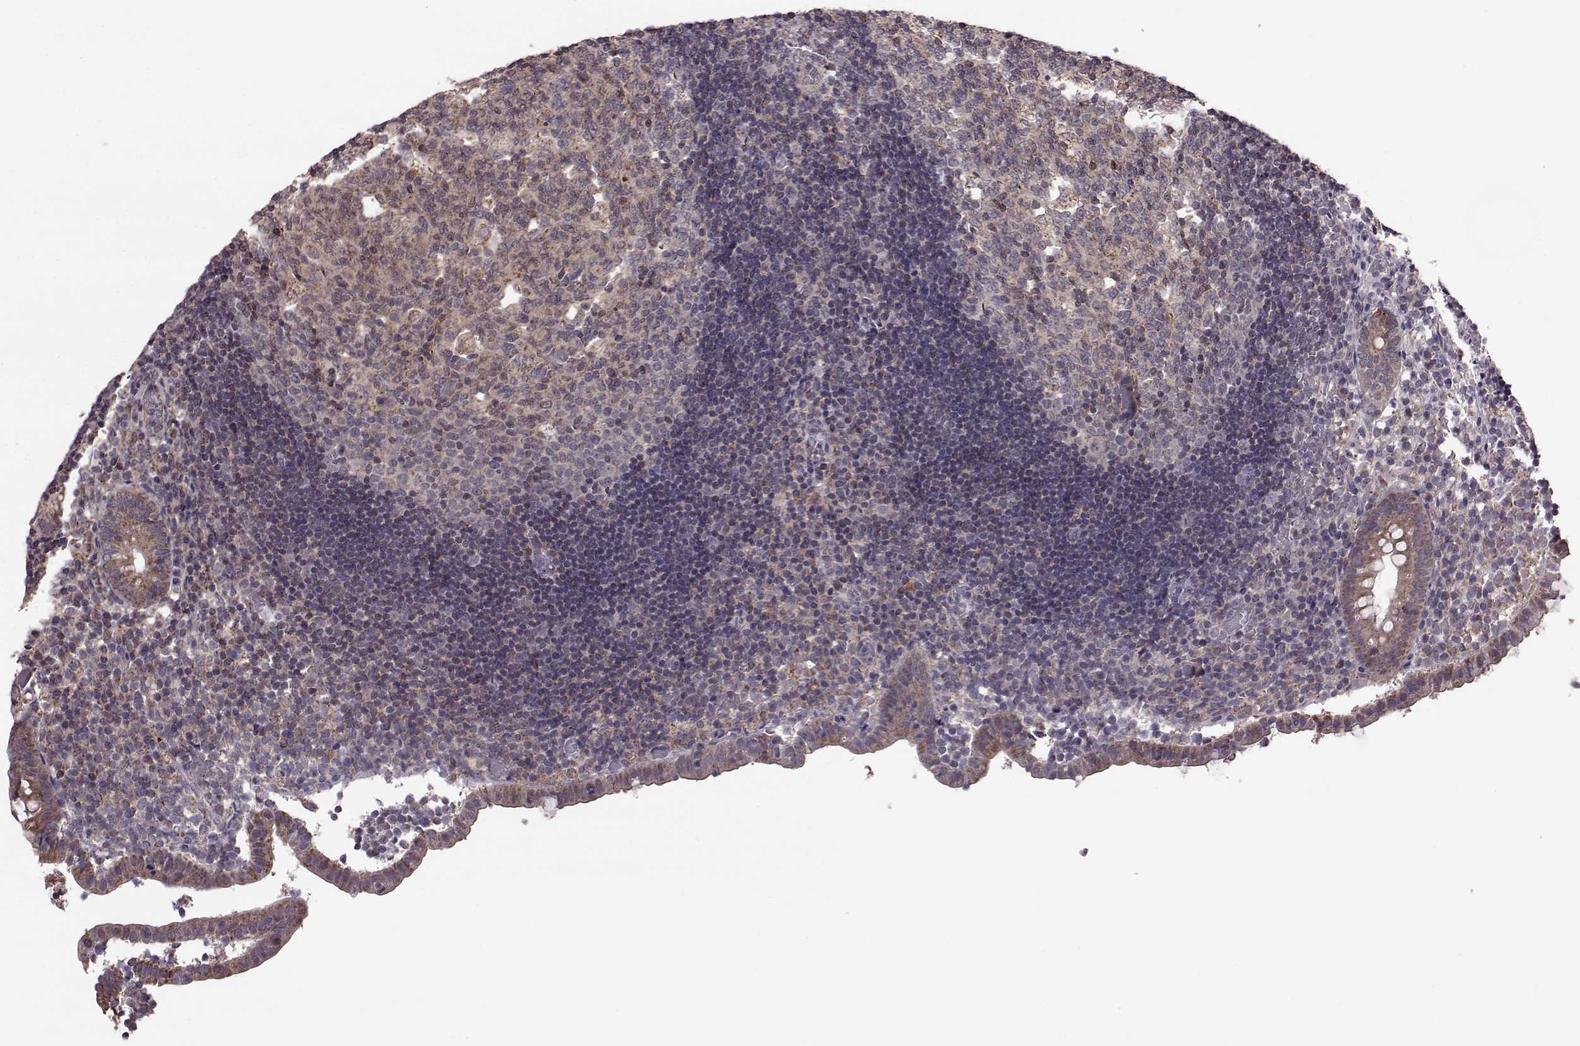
{"staining": {"intensity": "moderate", "quantity": ">75%", "location": "cytoplasmic/membranous"}, "tissue": "appendix", "cell_type": "Glandular cells", "image_type": "normal", "snomed": [{"axis": "morphology", "description": "Normal tissue, NOS"}, {"axis": "topography", "description": "Appendix"}], "caption": "Appendix stained for a protein (brown) demonstrates moderate cytoplasmic/membranous positive staining in about >75% of glandular cells.", "gene": "PUDP", "patient": {"sex": "female", "age": 32}}